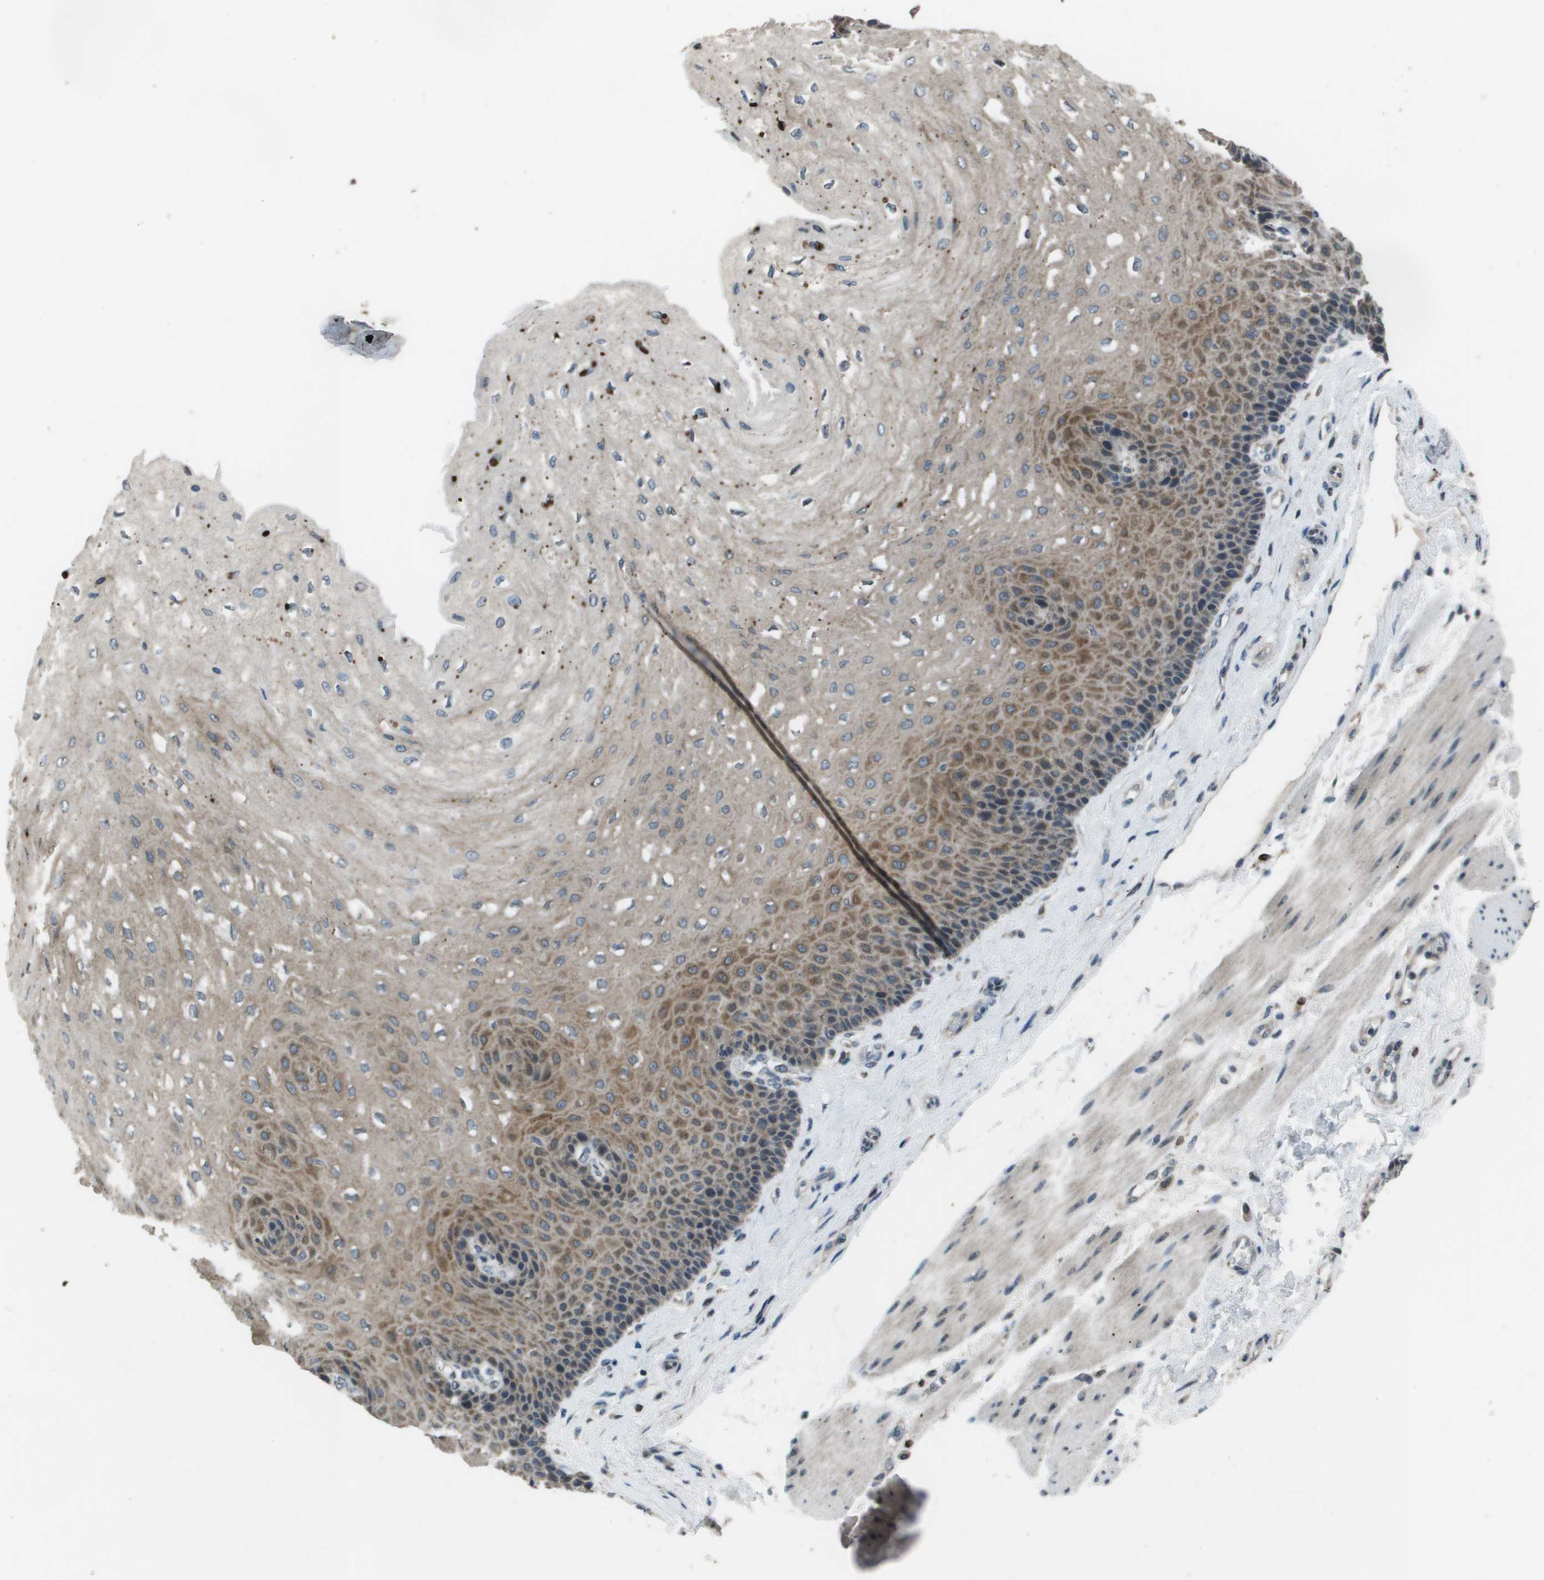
{"staining": {"intensity": "moderate", "quantity": "25%-75%", "location": "cytoplasmic/membranous"}, "tissue": "esophagus", "cell_type": "Squamous epithelial cells", "image_type": "normal", "snomed": [{"axis": "morphology", "description": "Normal tissue, NOS"}, {"axis": "topography", "description": "Esophagus"}], "caption": "High-magnification brightfield microscopy of normal esophagus stained with DAB (brown) and counterstained with hematoxylin (blue). squamous epithelial cells exhibit moderate cytoplasmic/membranous expression is seen in about25%-75% of cells.", "gene": "GOSR2", "patient": {"sex": "female", "age": 72}}